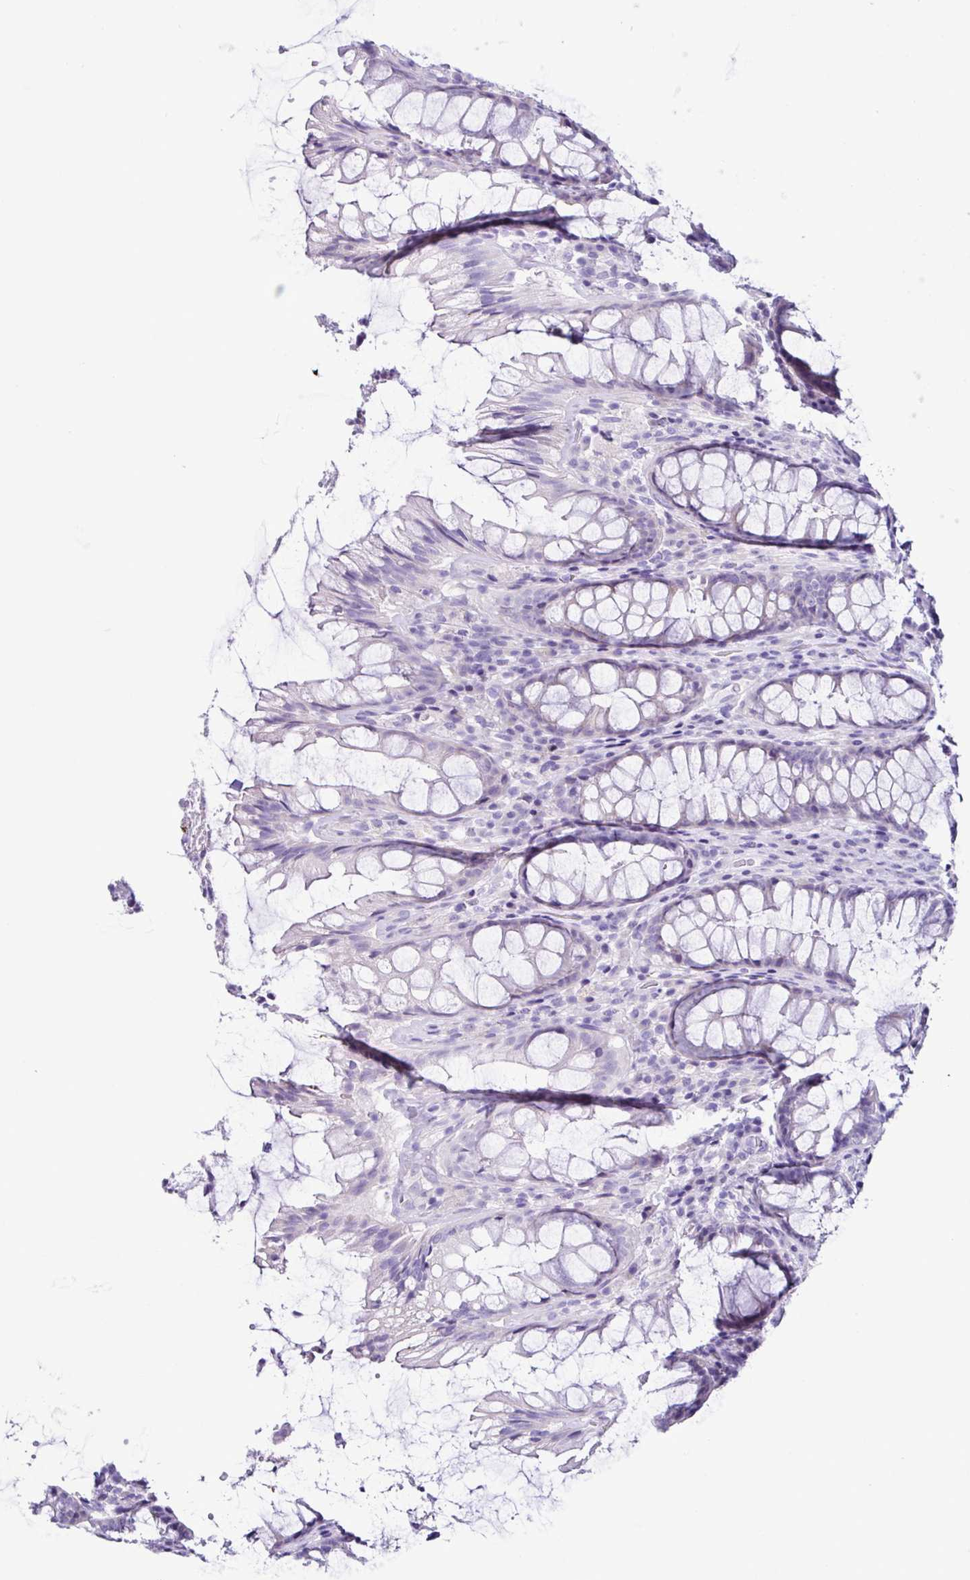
{"staining": {"intensity": "negative", "quantity": "none", "location": "none"}, "tissue": "rectum", "cell_type": "Glandular cells", "image_type": "normal", "snomed": [{"axis": "morphology", "description": "Normal tissue, NOS"}, {"axis": "topography", "description": "Rectum"}], "caption": "The photomicrograph demonstrates no significant positivity in glandular cells of rectum. (Immunohistochemistry, brightfield microscopy, high magnification).", "gene": "SRL", "patient": {"sex": "male", "age": 72}}